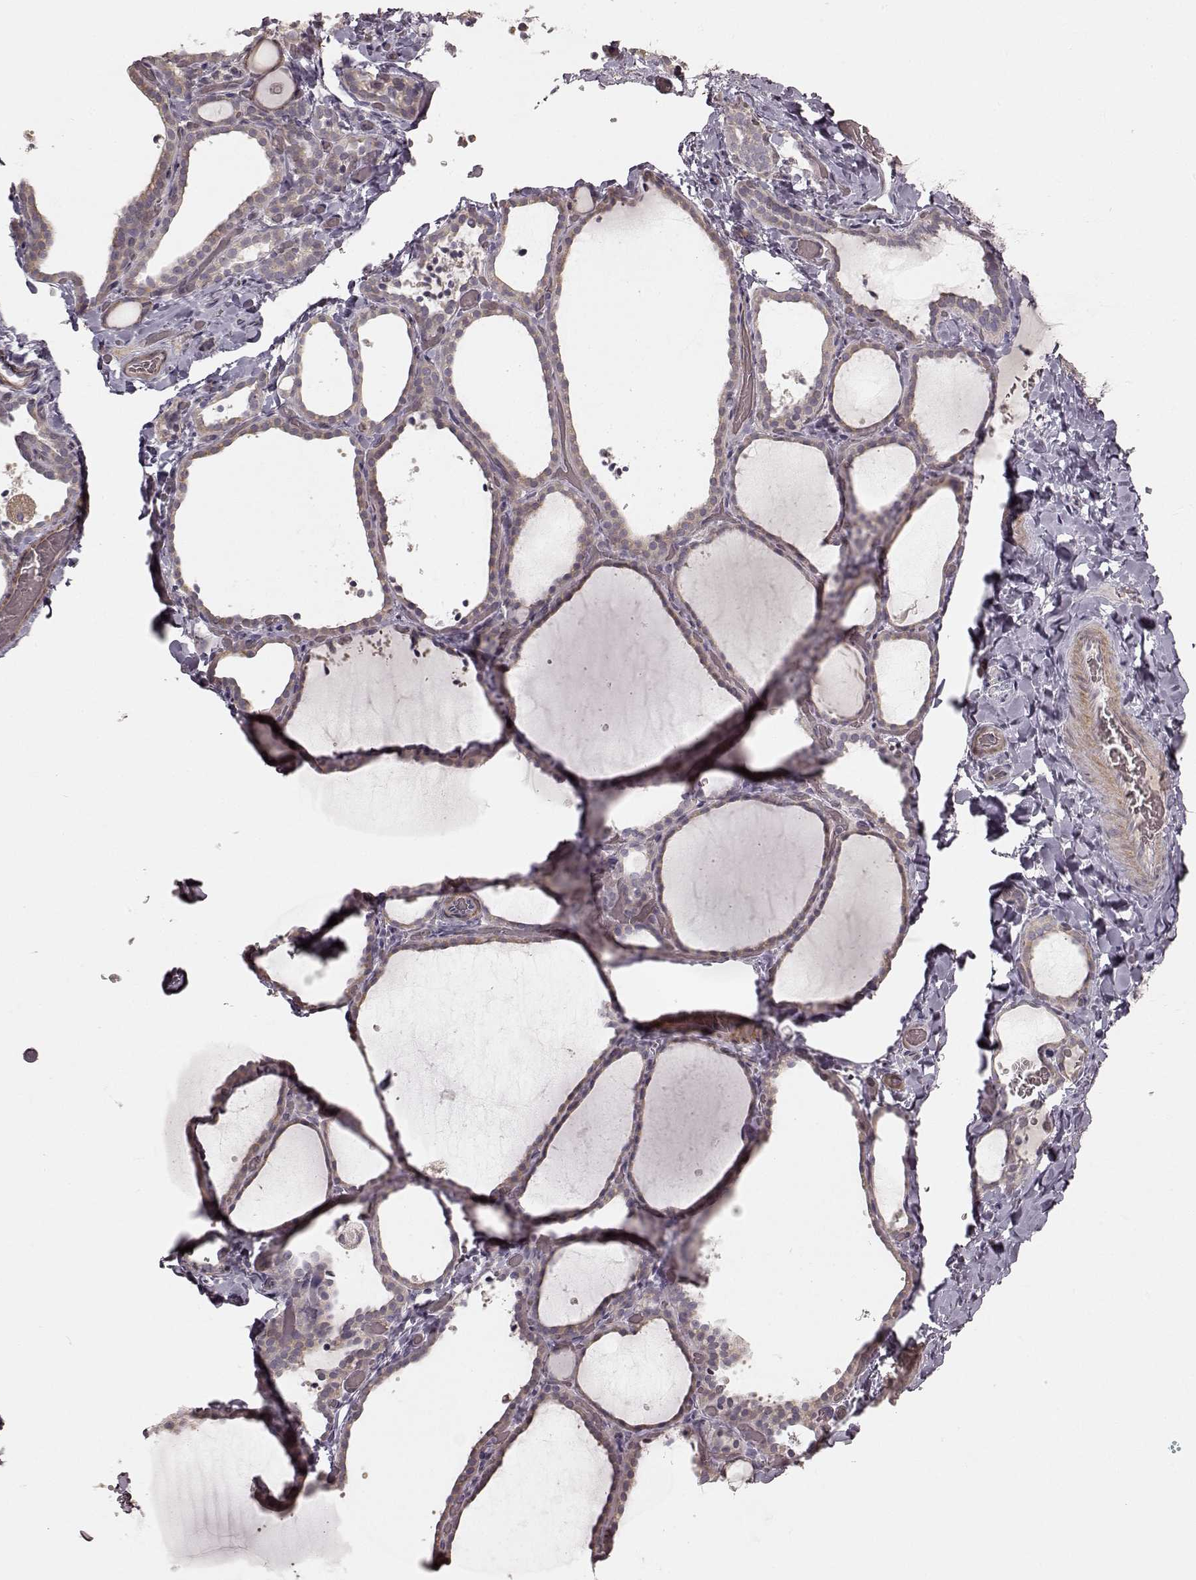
{"staining": {"intensity": "negative", "quantity": "none", "location": "none"}, "tissue": "thyroid gland", "cell_type": "Glandular cells", "image_type": "normal", "snomed": [{"axis": "morphology", "description": "Normal tissue, NOS"}, {"axis": "topography", "description": "Thyroid gland"}], "caption": "Immunohistochemical staining of benign thyroid gland exhibits no significant expression in glandular cells. (DAB (3,3'-diaminobenzidine) immunohistochemistry, high magnification).", "gene": "KCNJ9", "patient": {"sex": "female", "age": 22}}